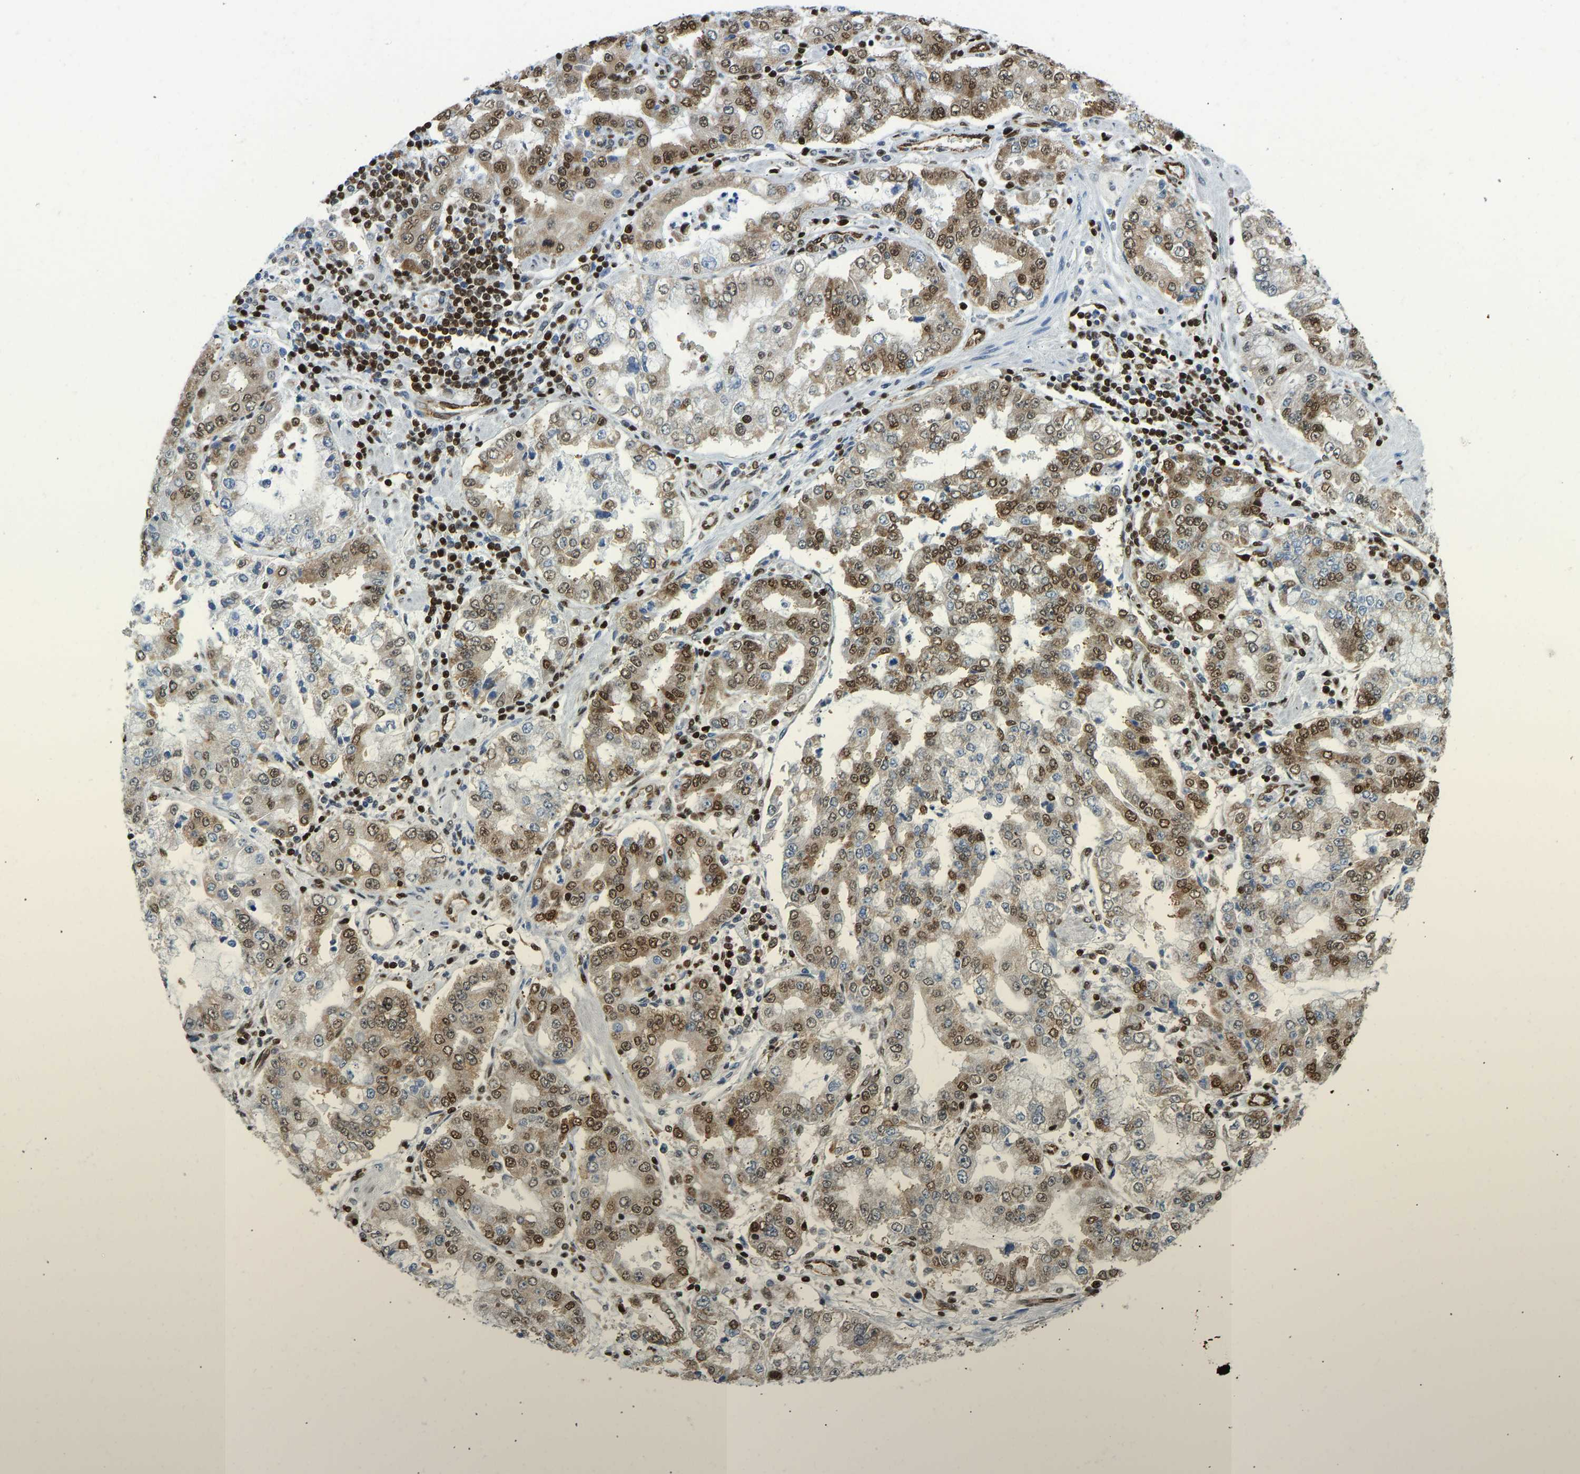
{"staining": {"intensity": "moderate", "quantity": ">75%", "location": "cytoplasmic/membranous,nuclear"}, "tissue": "stomach cancer", "cell_type": "Tumor cells", "image_type": "cancer", "snomed": [{"axis": "morphology", "description": "Adenocarcinoma, NOS"}, {"axis": "topography", "description": "Stomach"}], "caption": "An immunohistochemistry photomicrograph of neoplastic tissue is shown. Protein staining in brown labels moderate cytoplasmic/membranous and nuclear positivity in stomach adenocarcinoma within tumor cells.", "gene": "ZSCAN20", "patient": {"sex": "male", "age": 76}}